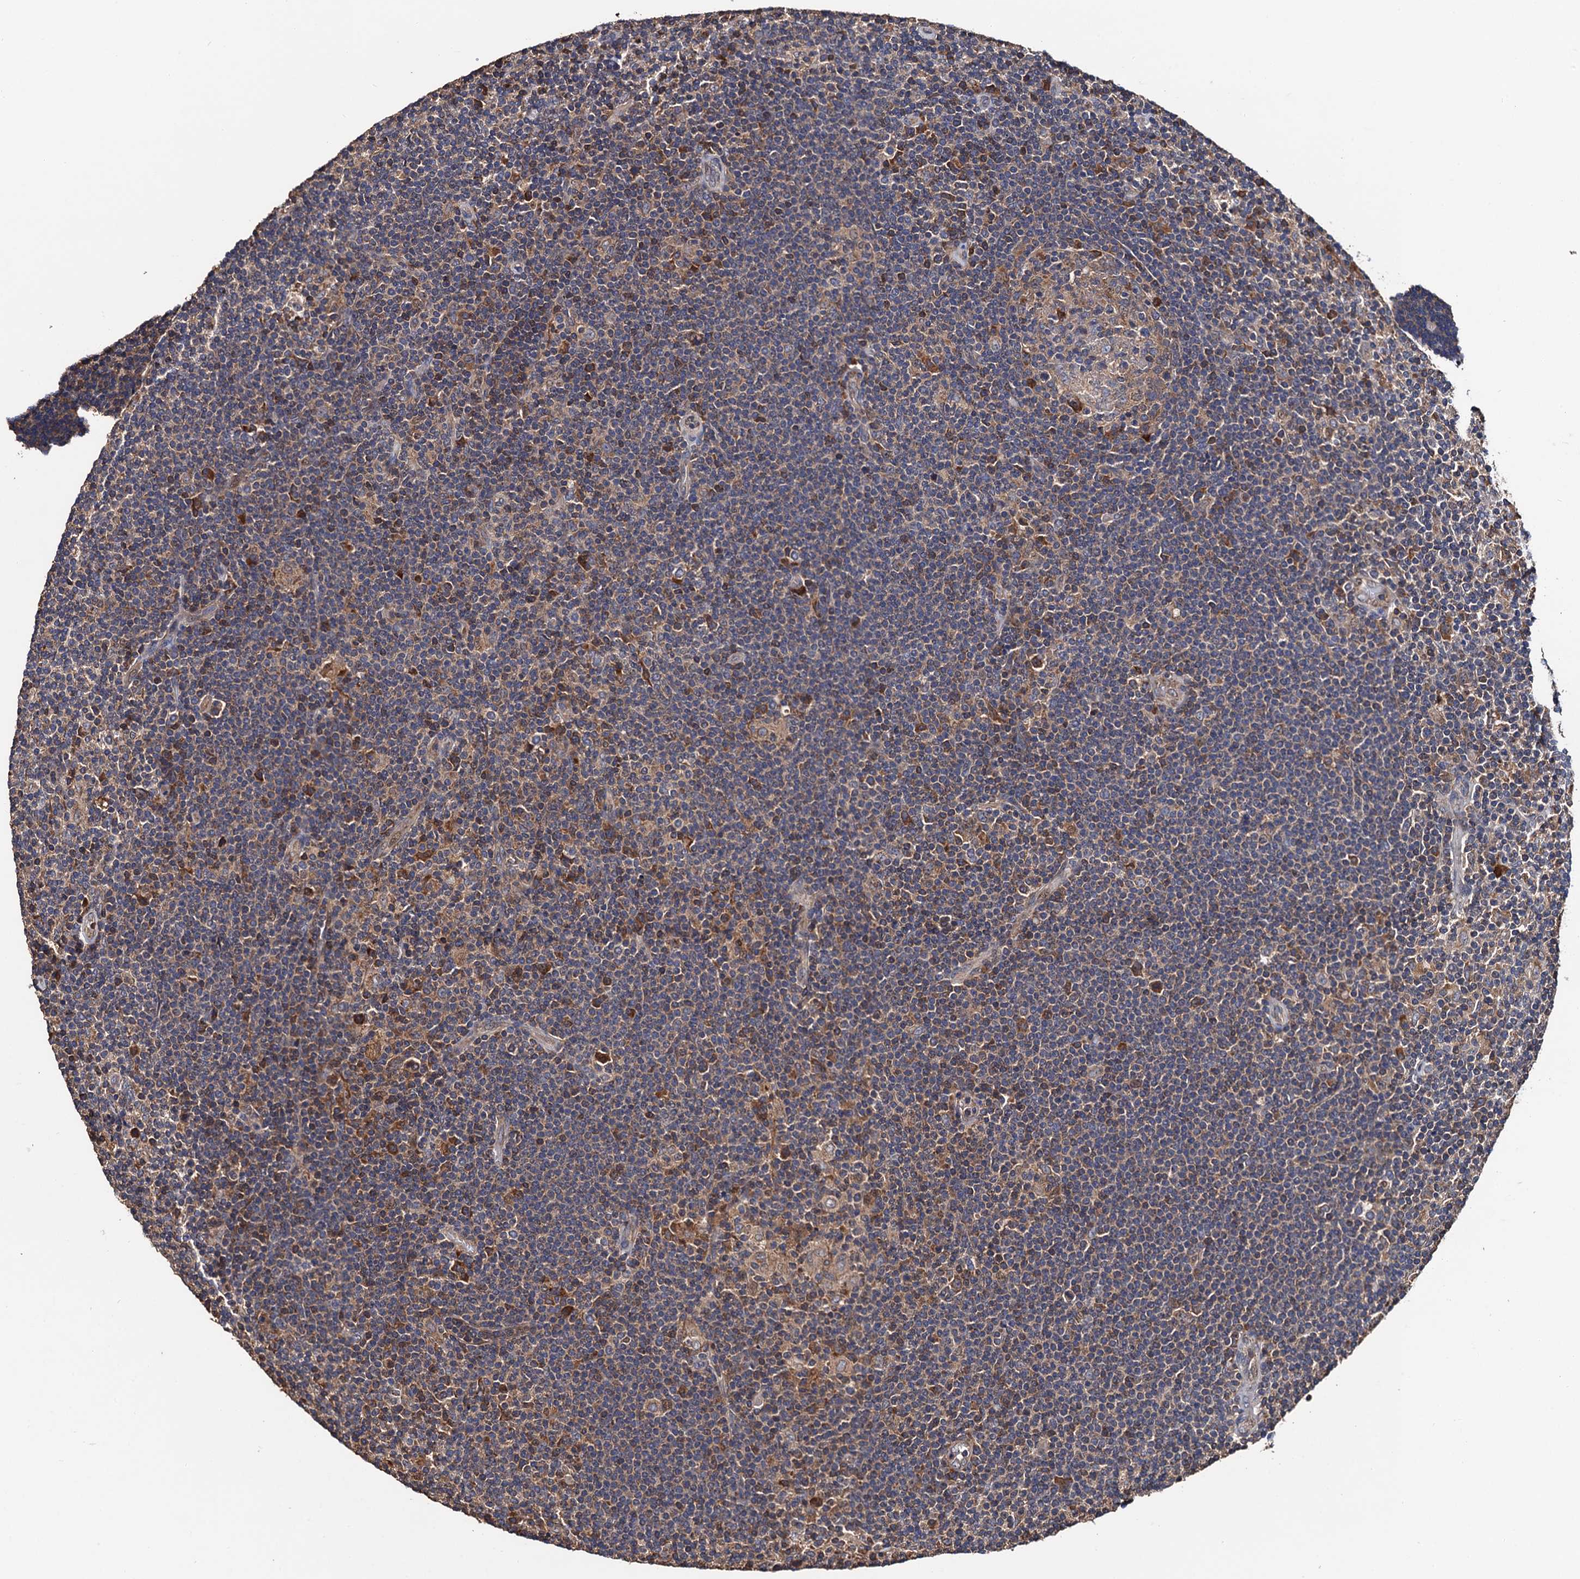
{"staining": {"intensity": "weak", "quantity": ">75%", "location": "cytoplasmic/membranous"}, "tissue": "lymphoma", "cell_type": "Tumor cells", "image_type": "cancer", "snomed": [{"axis": "morphology", "description": "Hodgkin's disease, NOS"}, {"axis": "topography", "description": "Lymph node"}], "caption": "Protein staining displays weak cytoplasmic/membranous staining in approximately >75% of tumor cells in lymphoma. Nuclei are stained in blue.", "gene": "RGS11", "patient": {"sex": "female", "age": 57}}